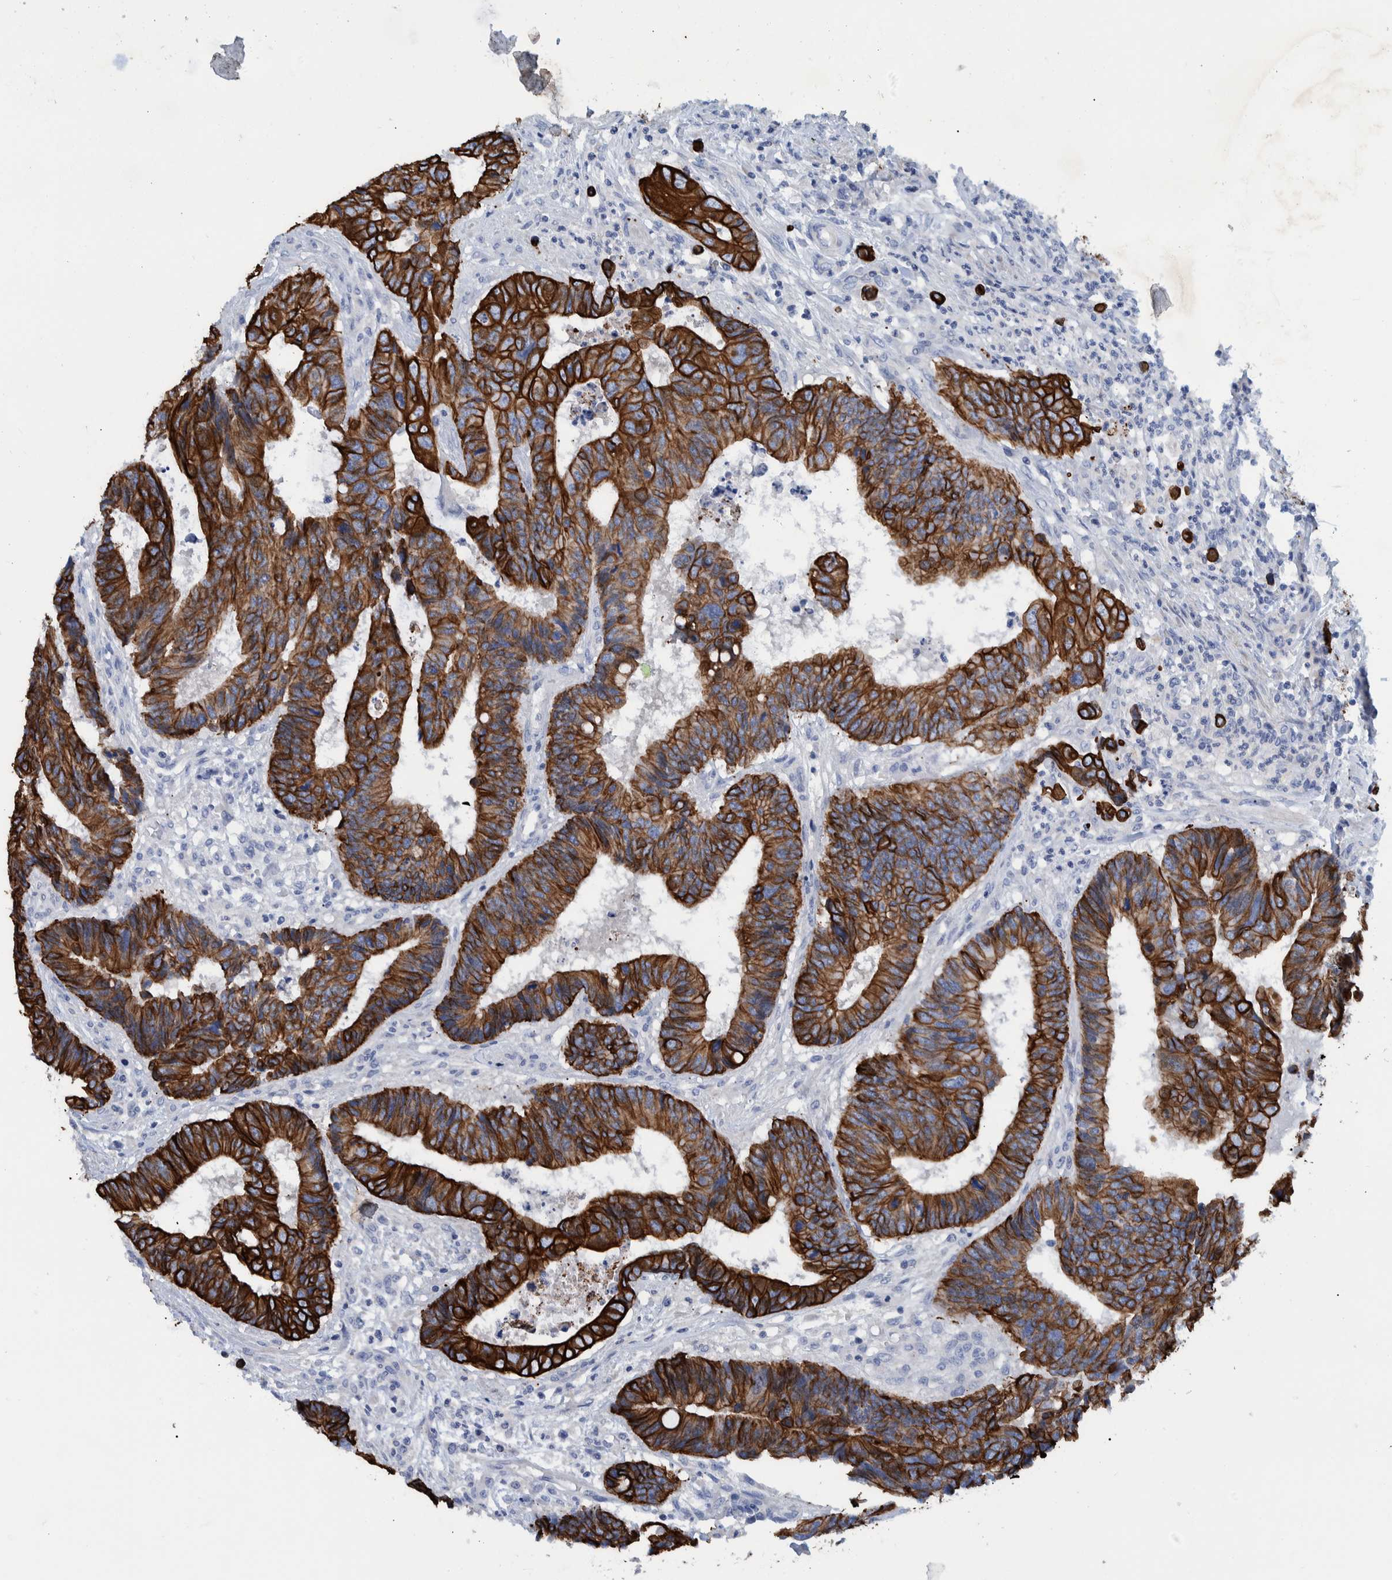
{"staining": {"intensity": "strong", "quantity": ">75%", "location": "cytoplasmic/membranous"}, "tissue": "colorectal cancer", "cell_type": "Tumor cells", "image_type": "cancer", "snomed": [{"axis": "morphology", "description": "Adenocarcinoma, NOS"}, {"axis": "topography", "description": "Rectum"}], "caption": "A photomicrograph of colorectal adenocarcinoma stained for a protein reveals strong cytoplasmic/membranous brown staining in tumor cells. The staining was performed using DAB, with brown indicating positive protein expression. Nuclei are stained blue with hematoxylin.", "gene": "MKS1", "patient": {"sex": "male", "age": 84}}